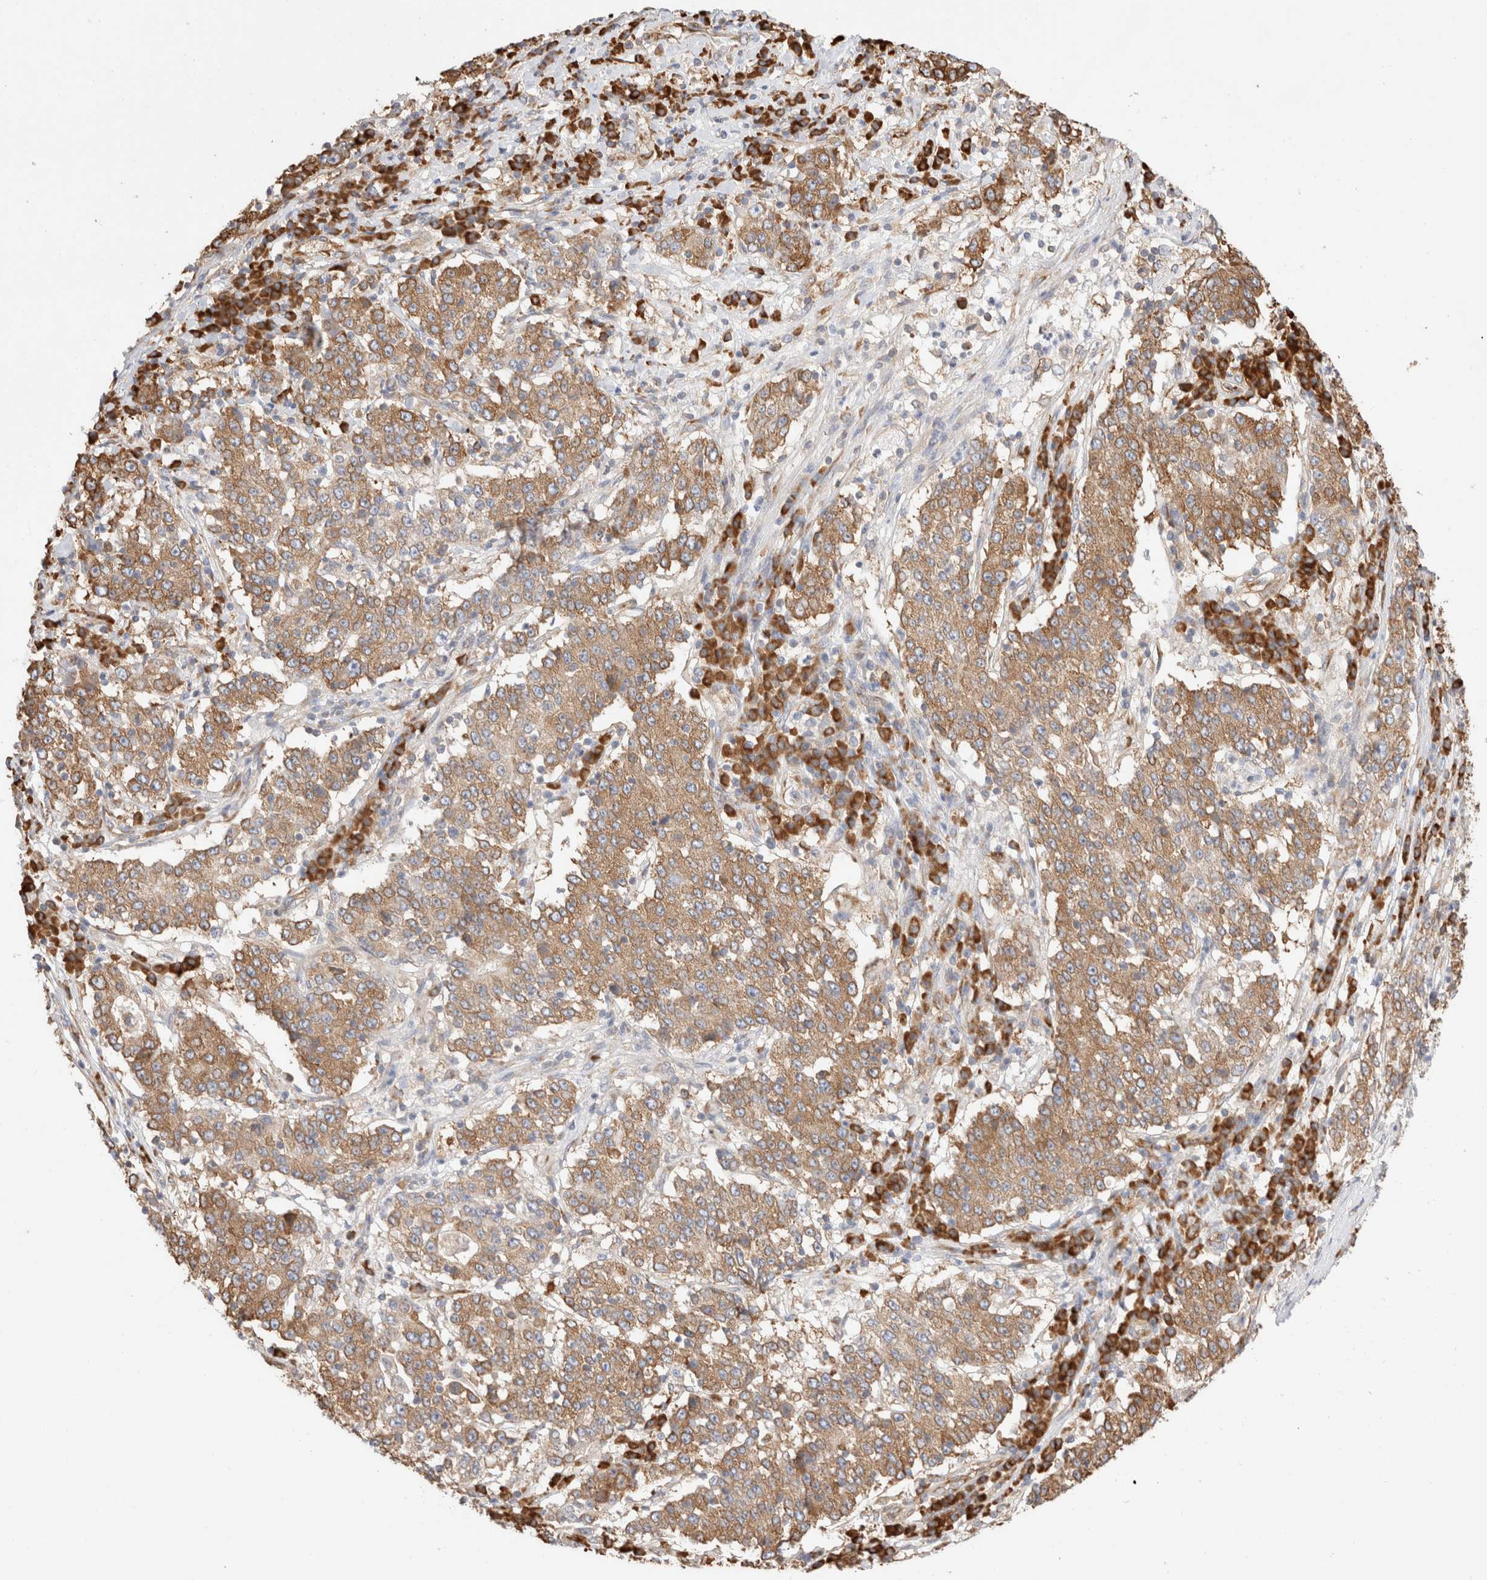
{"staining": {"intensity": "moderate", "quantity": ">75%", "location": "cytoplasmic/membranous"}, "tissue": "stomach cancer", "cell_type": "Tumor cells", "image_type": "cancer", "snomed": [{"axis": "morphology", "description": "Adenocarcinoma, NOS"}, {"axis": "topography", "description": "Stomach"}], "caption": "The micrograph shows staining of stomach cancer, revealing moderate cytoplasmic/membranous protein positivity (brown color) within tumor cells.", "gene": "ZC2HC1A", "patient": {"sex": "male", "age": 59}}